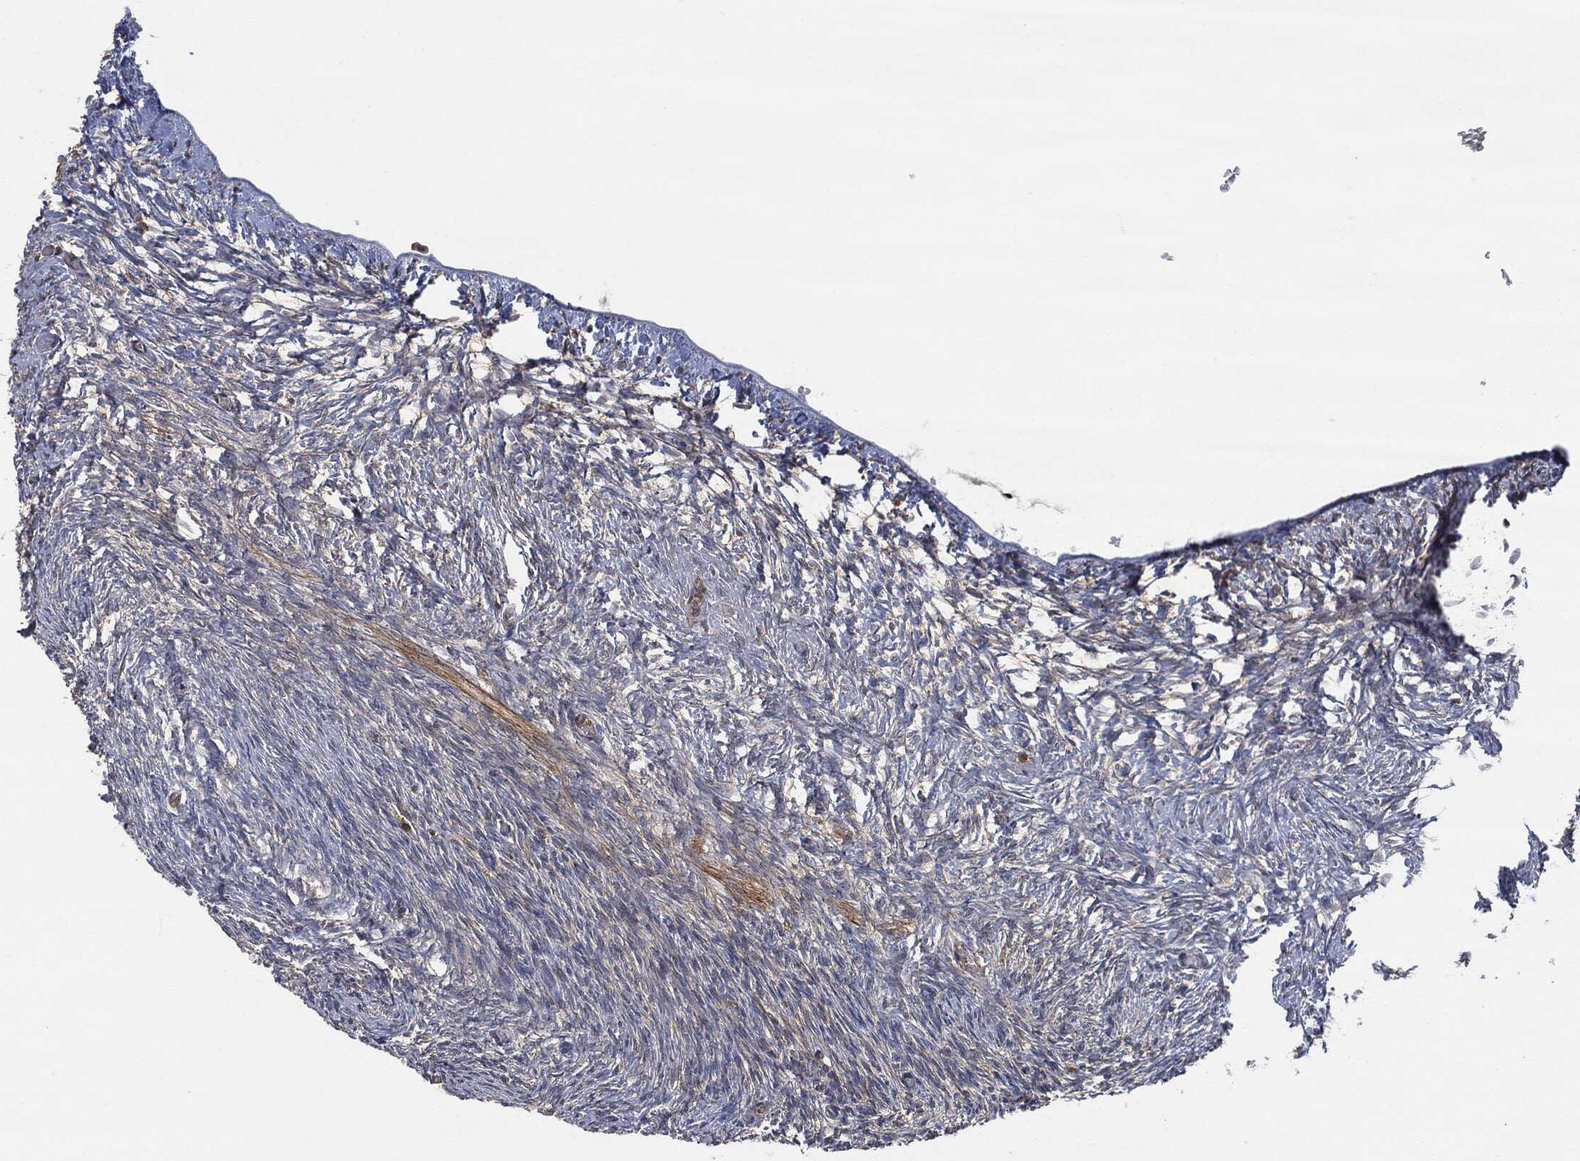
{"staining": {"intensity": "negative", "quantity": "none", "location": "none"}, "tissue": "ovary", "cell_type": "Follicle cells", "image_type": "normal", "snomed": [{"axis": "morphology", "description": "Normal tissue, NOS"}, {"axis": "topography", "description": "Ovary"}], "caption": "High magnification brightfield microscopy of normal ovary stained with DAB (3,3'-diaminobenzidine) (brown) and counterstained with hematoxylin (blue): follicle cells show no significant positivity.", "gene": "PSMB10", "patient": {"sex": "female", "age": 39}}